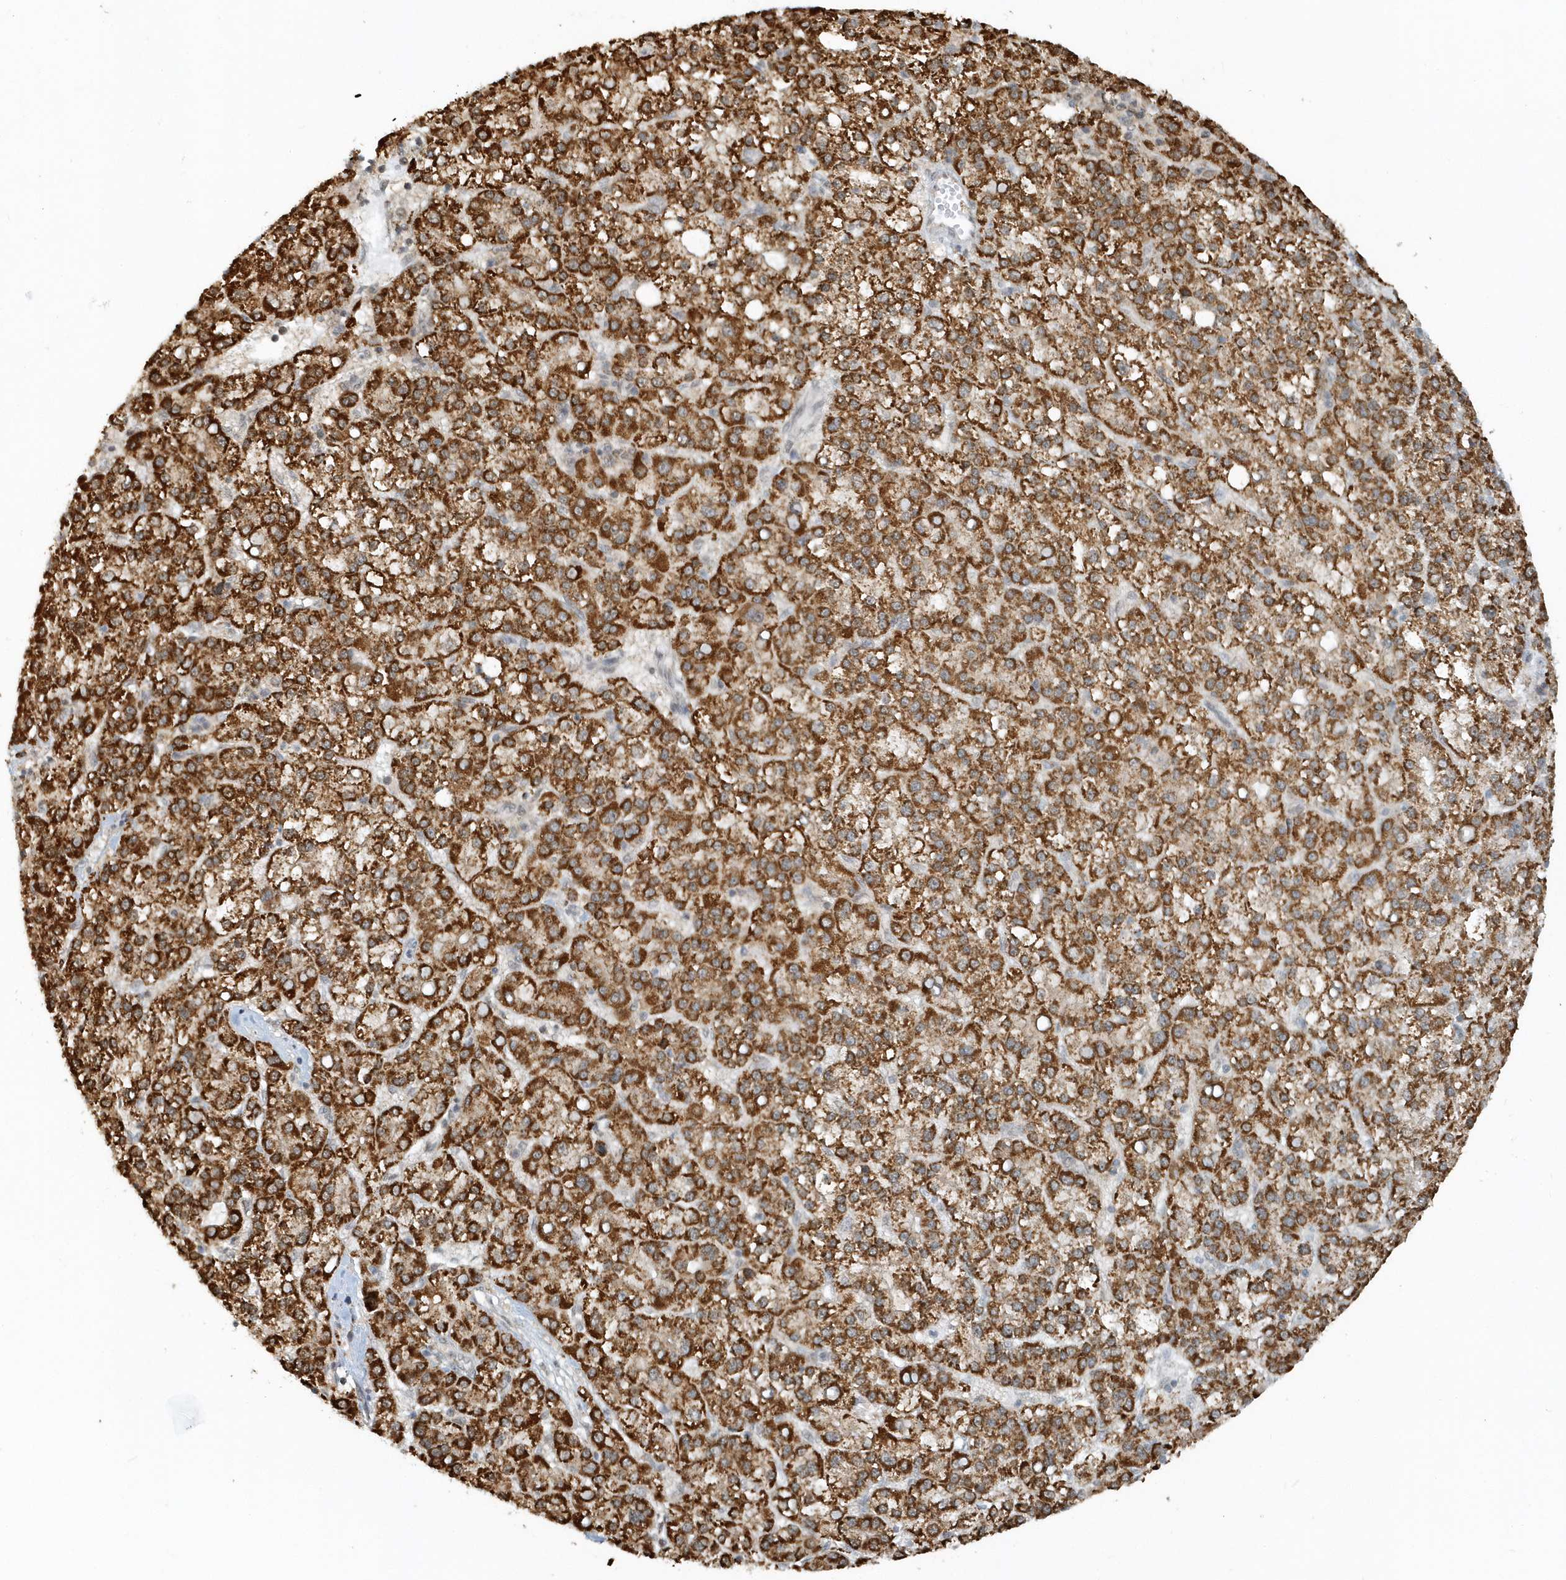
{"staining": {"intensity": "strong", "quantity": ">75%", "location": "cytoplasmic/membranous"}, "tissue": "liver cancer", "cell_type": "Tumor cells", "image_type": "cancer", "snomed": [{"axis": "morphology", "description": "Carcinoma, Hepatocellular, NOS"}, {"axis": "topography", "description": "Liver"}], "caption": "This micrograph shows hepatocellular carcinoma (liver) stained with immunohistochemistry to label a protein in brown. The cytoplasmic/membranous of tumor cells show strong positivity for the protein. Nuclei are counter-stained blue.", "gene": "PSMD6", "patient": {"sex": "female", "age": 58}}